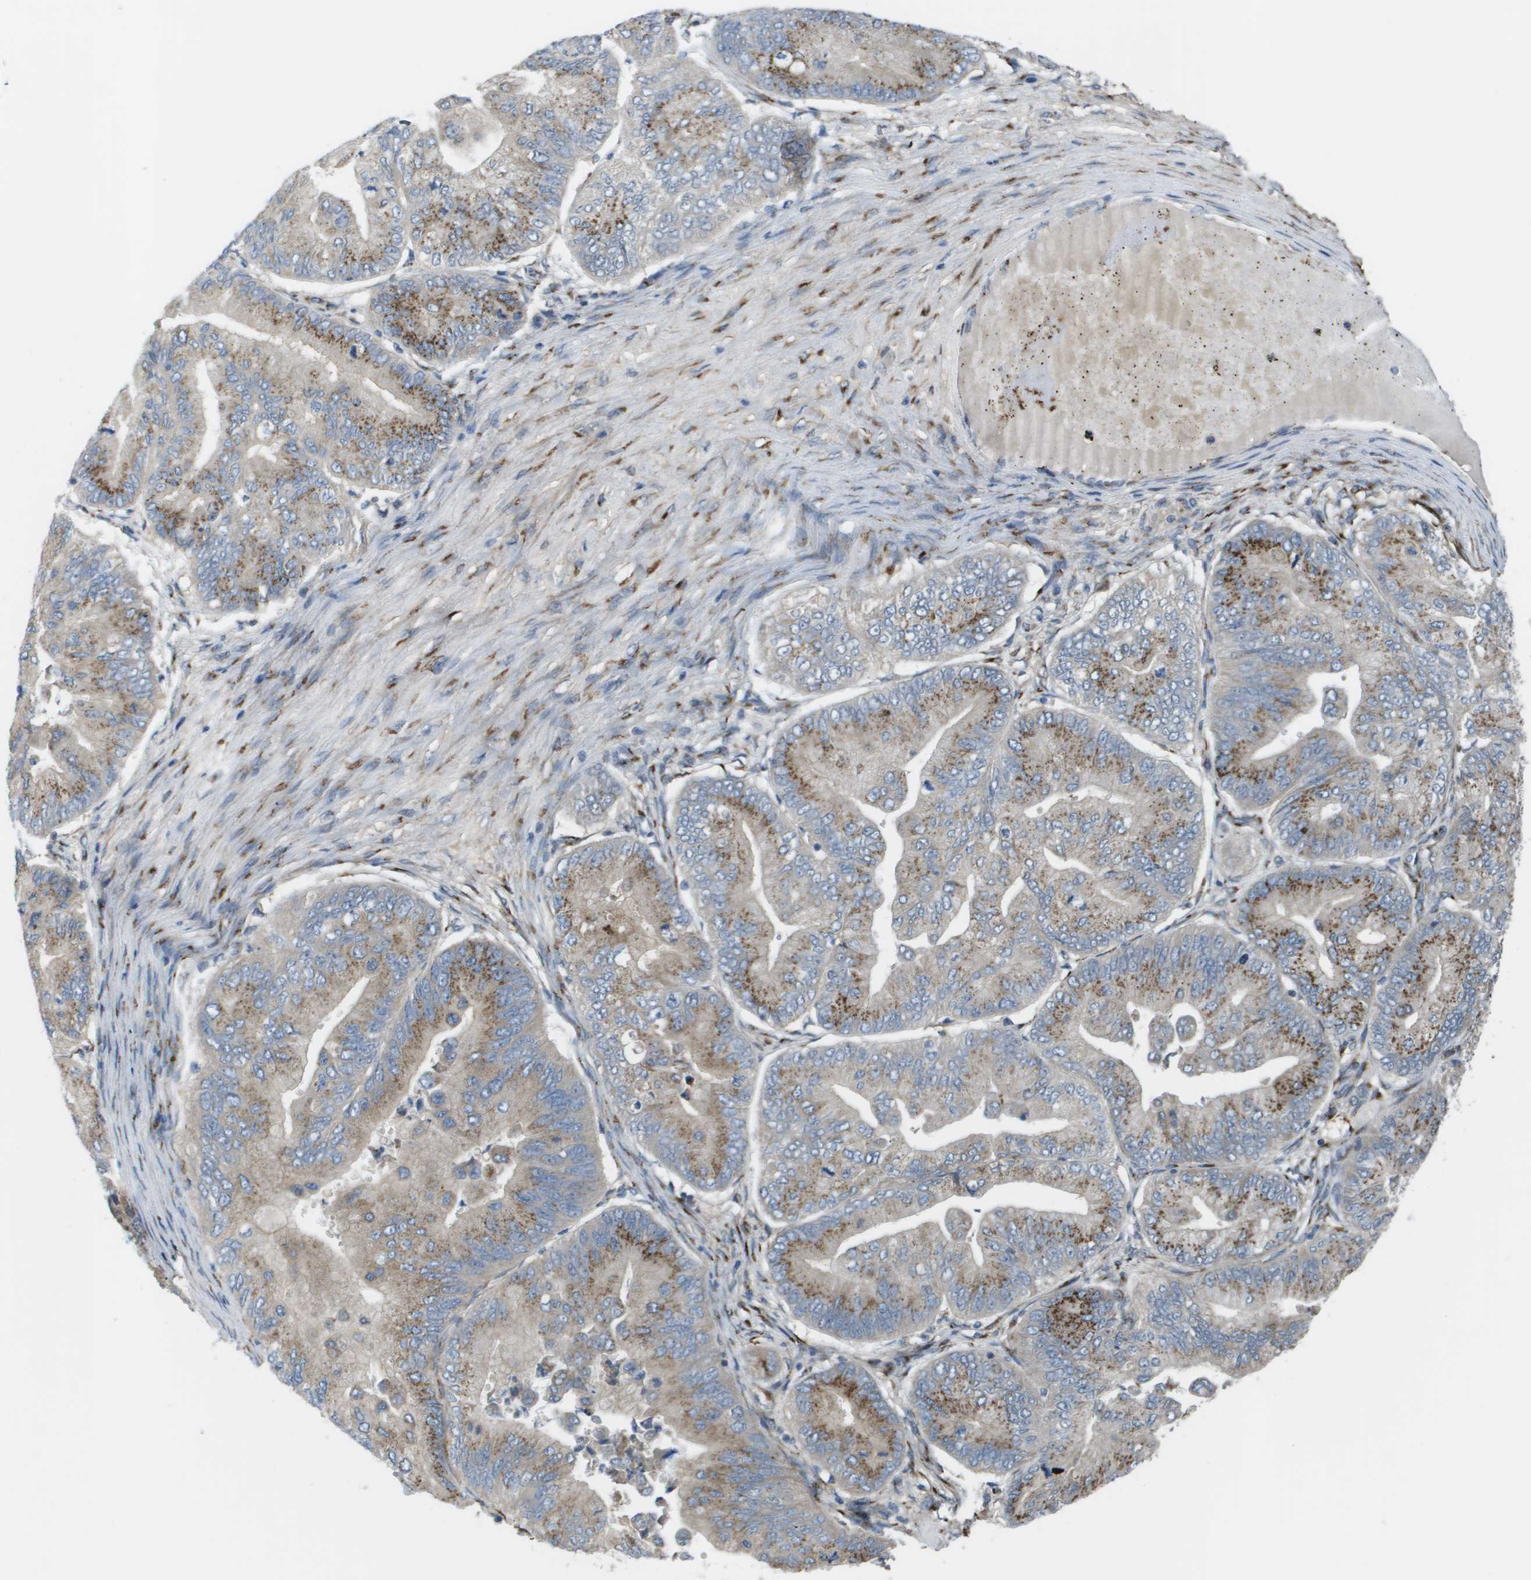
{"staining": {"intensity": "moderate", "quantity": ">75%", "location": "cytoplasmic/membranous"}, "tissue": "ovarian cancer", "cell_type": "Tumor cells", "image_type": "cancer", "snomed": [{"axis": "morphology", "description": "Cystadenocarcinoma, mucinous, NOS"}, {"axis": "topography", "description": "Ovary"}], "caption": "Ovarian cancer tissue displays moderate cytoplasmic/membranous positivity in approximately >75% of tumor cells, visualized by immunohistochemistry.", "gene": "QSOX2", "patient": {"sex": "female", "age": 61}}